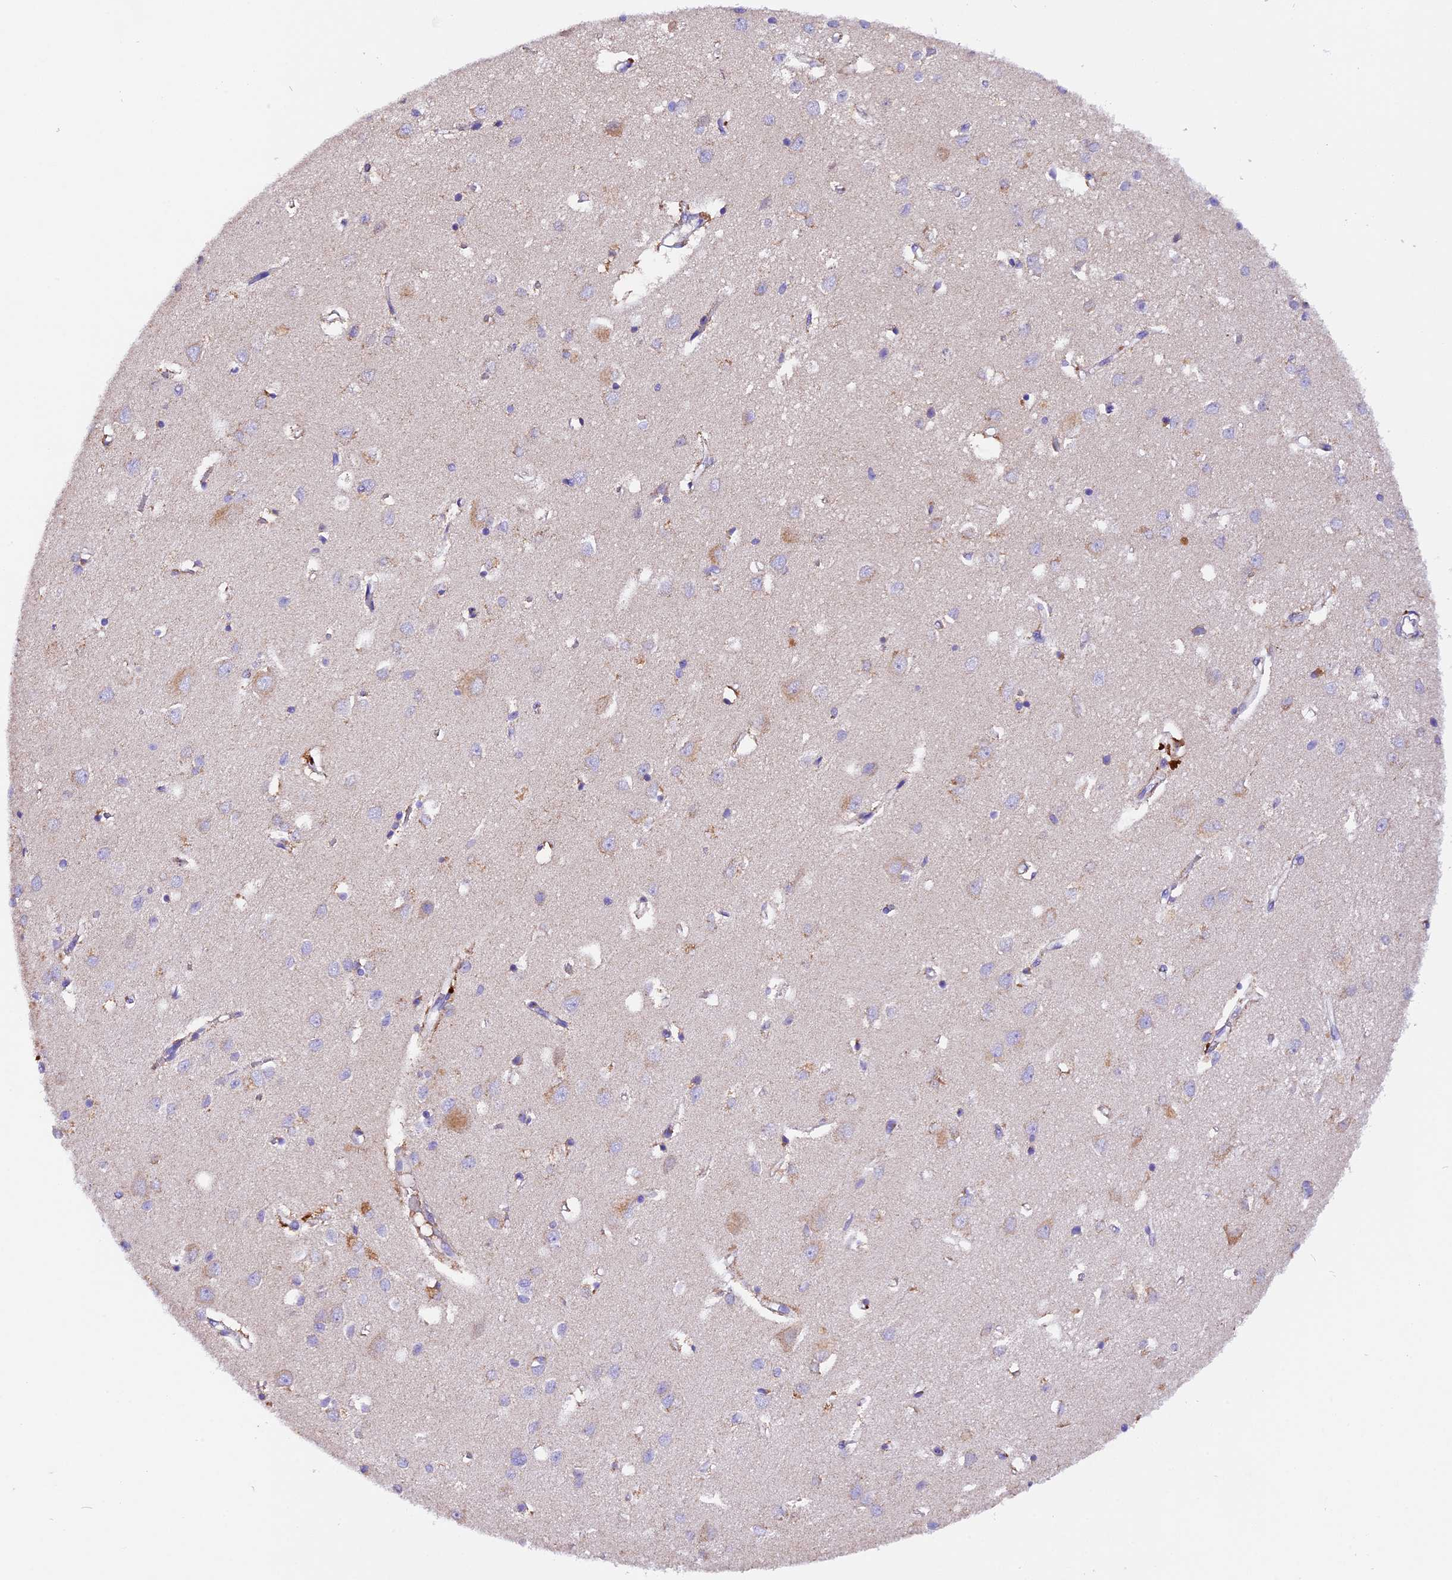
{"staining": {"intensity": "moderate", "quantity": "25%-75%", "location": "cytoplasmic/membranous"}, "tissue": "cerebral cortex", "cell_type": "Endothelial cells", "image_type": "normal", "snomed": [{"axis": "morphology", "description": "Normal tissue, NOS"}, {"axis": "topography", "description": "Cerebral cortex"}], "caption": "Endothelial cells demonstrate medium levels of moderate cytoplasmic/membranous staining in approximately 25%-75% of cells in unremarkable human cerebral cortex.", "gene": "SIX5", "patient": {"sex": "female", "age": 64}}